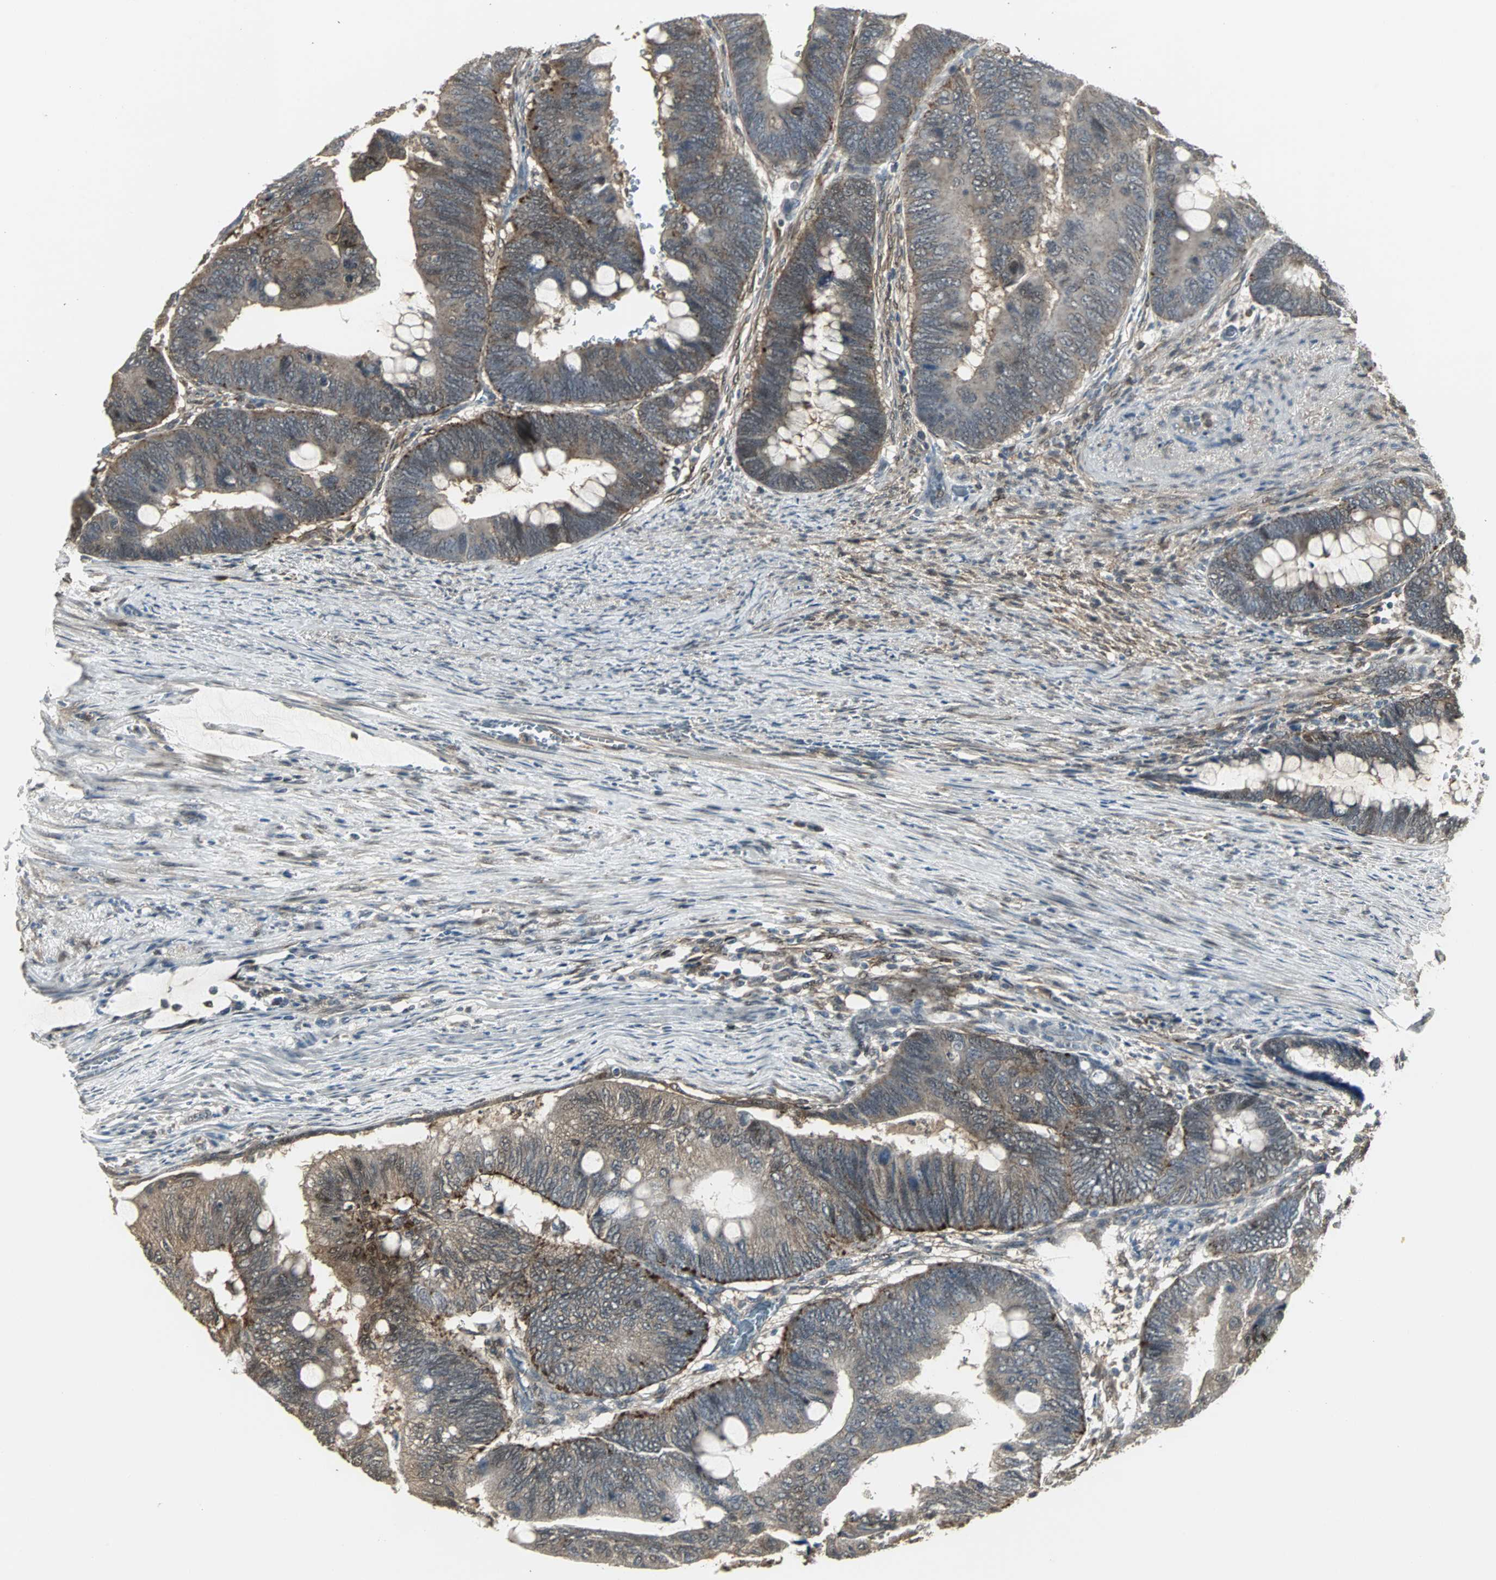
{"staining": {"intensity": "moderate", "quantity": "25%-75%", "location": "cytoplasmic/membranous"}, "tissue": "colorectal cancer", "cell_type": "Tumor cells", "image_type": "cancer", "snomed": [{"axis": "morphology", "description": "Normal tissue, NOS"}, {"axis": "morphology", "description": "Adenocarcinoma, NOS"}, {"axis": "topography", "description": "Rectum"}, {"axis": "topography", "description": "Peripheral nerve tissue"}], "caption": "An immunohistochemistry (IHC) image of neoplastic tissue is shown. Protein staining in brown shows moderate cytoplasmic/membranous positivity in colorectal adenocarcinoma within tumor cells.", "gene": "PLIN3", "patient": {"sex": "male", "age": 92}}